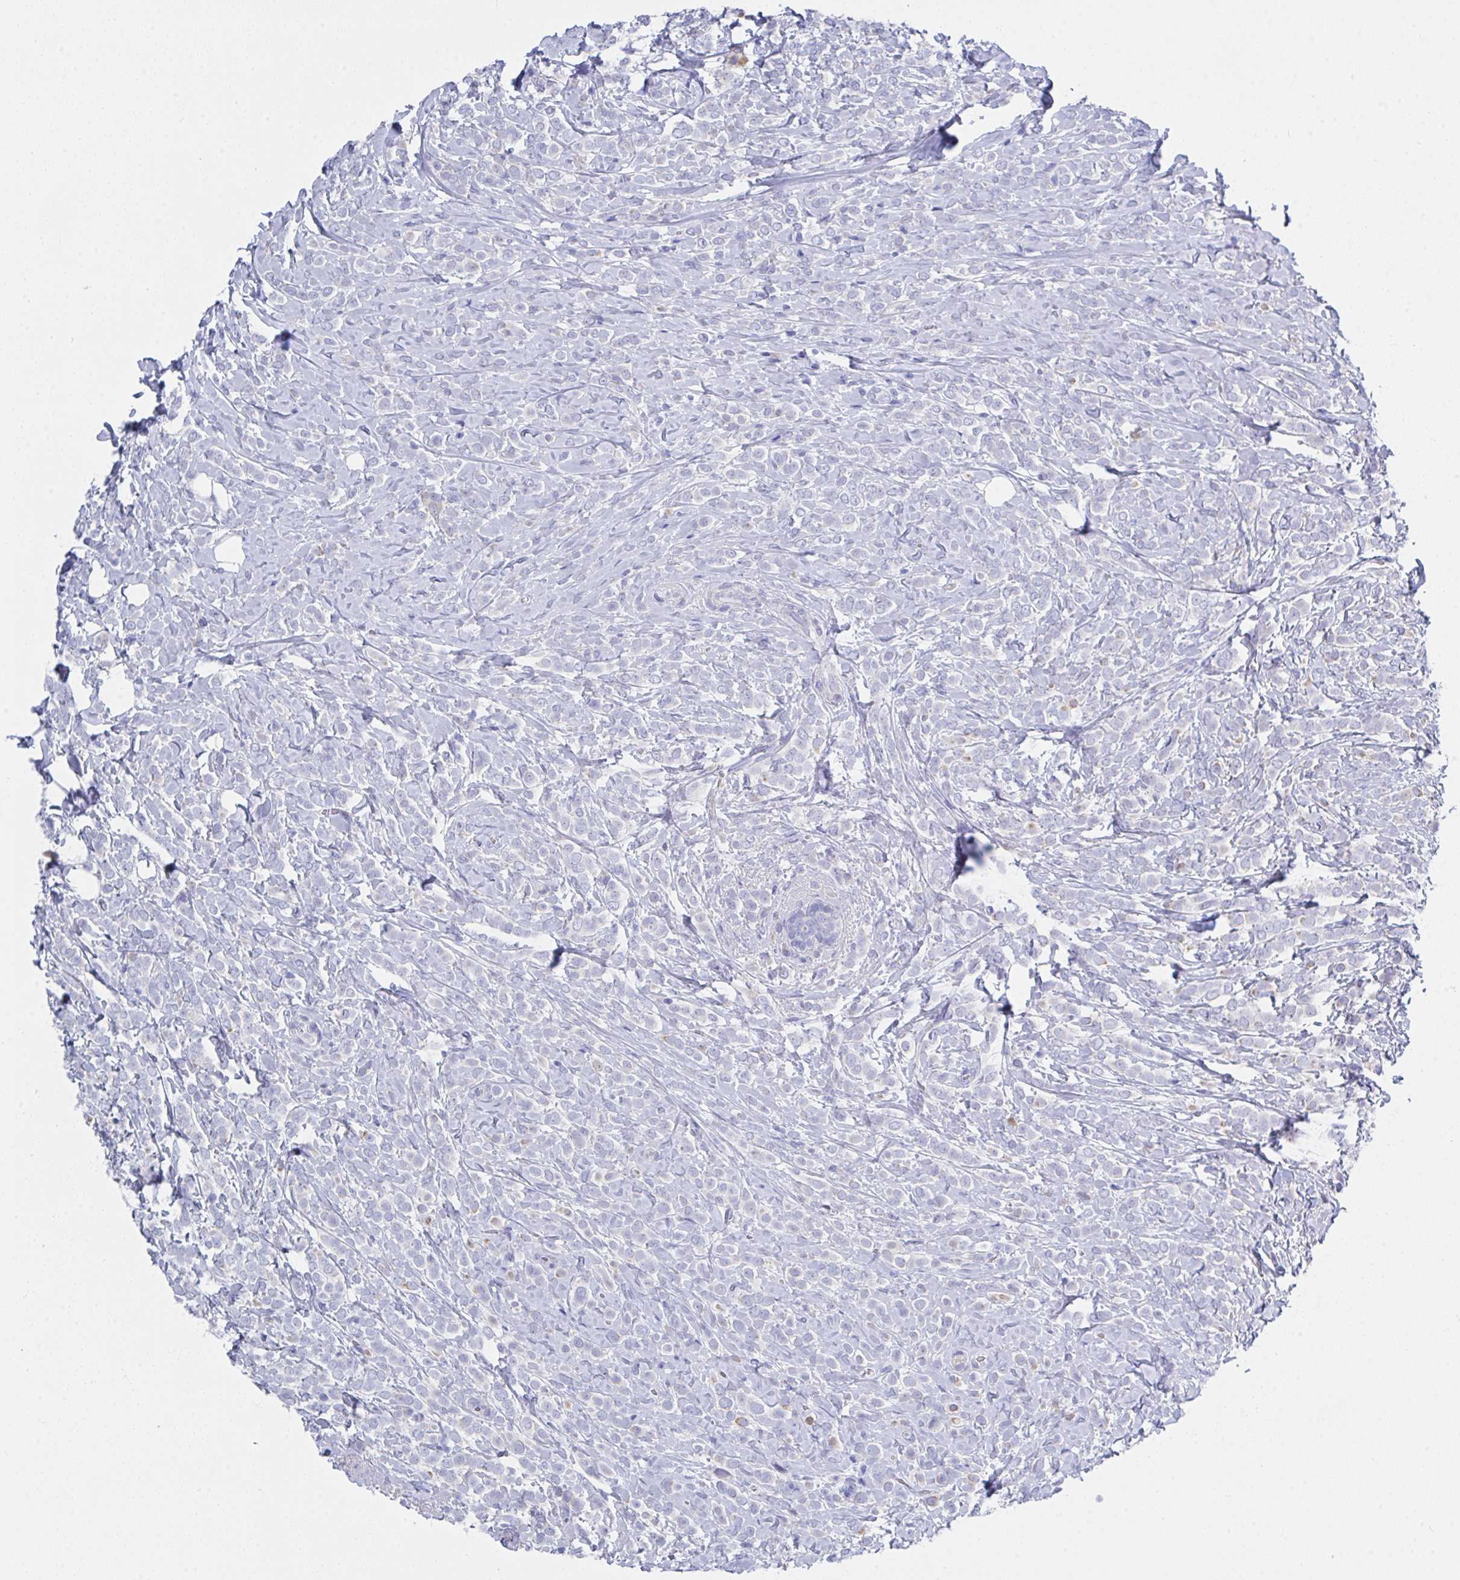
{"staining": {"intensity": "negative", "quantity": "none", "location": "none"}, "tissue": "breast cancer", "cell_type": "Tumor cells", "image_type": "cancer", "snomed": [{"axis": "morphology", "description": "Lobular carcinoma"}, {"axis": "topography", "description": "Breast"}], "caption": "Immunohistochemistry (IHC) micrograph of human breast lobular carcinoma stained for a protein (brown), which shows no expression in tumor cells.", "gene": "FBXO47", "patient": {"sex": "female", "age": 49}}